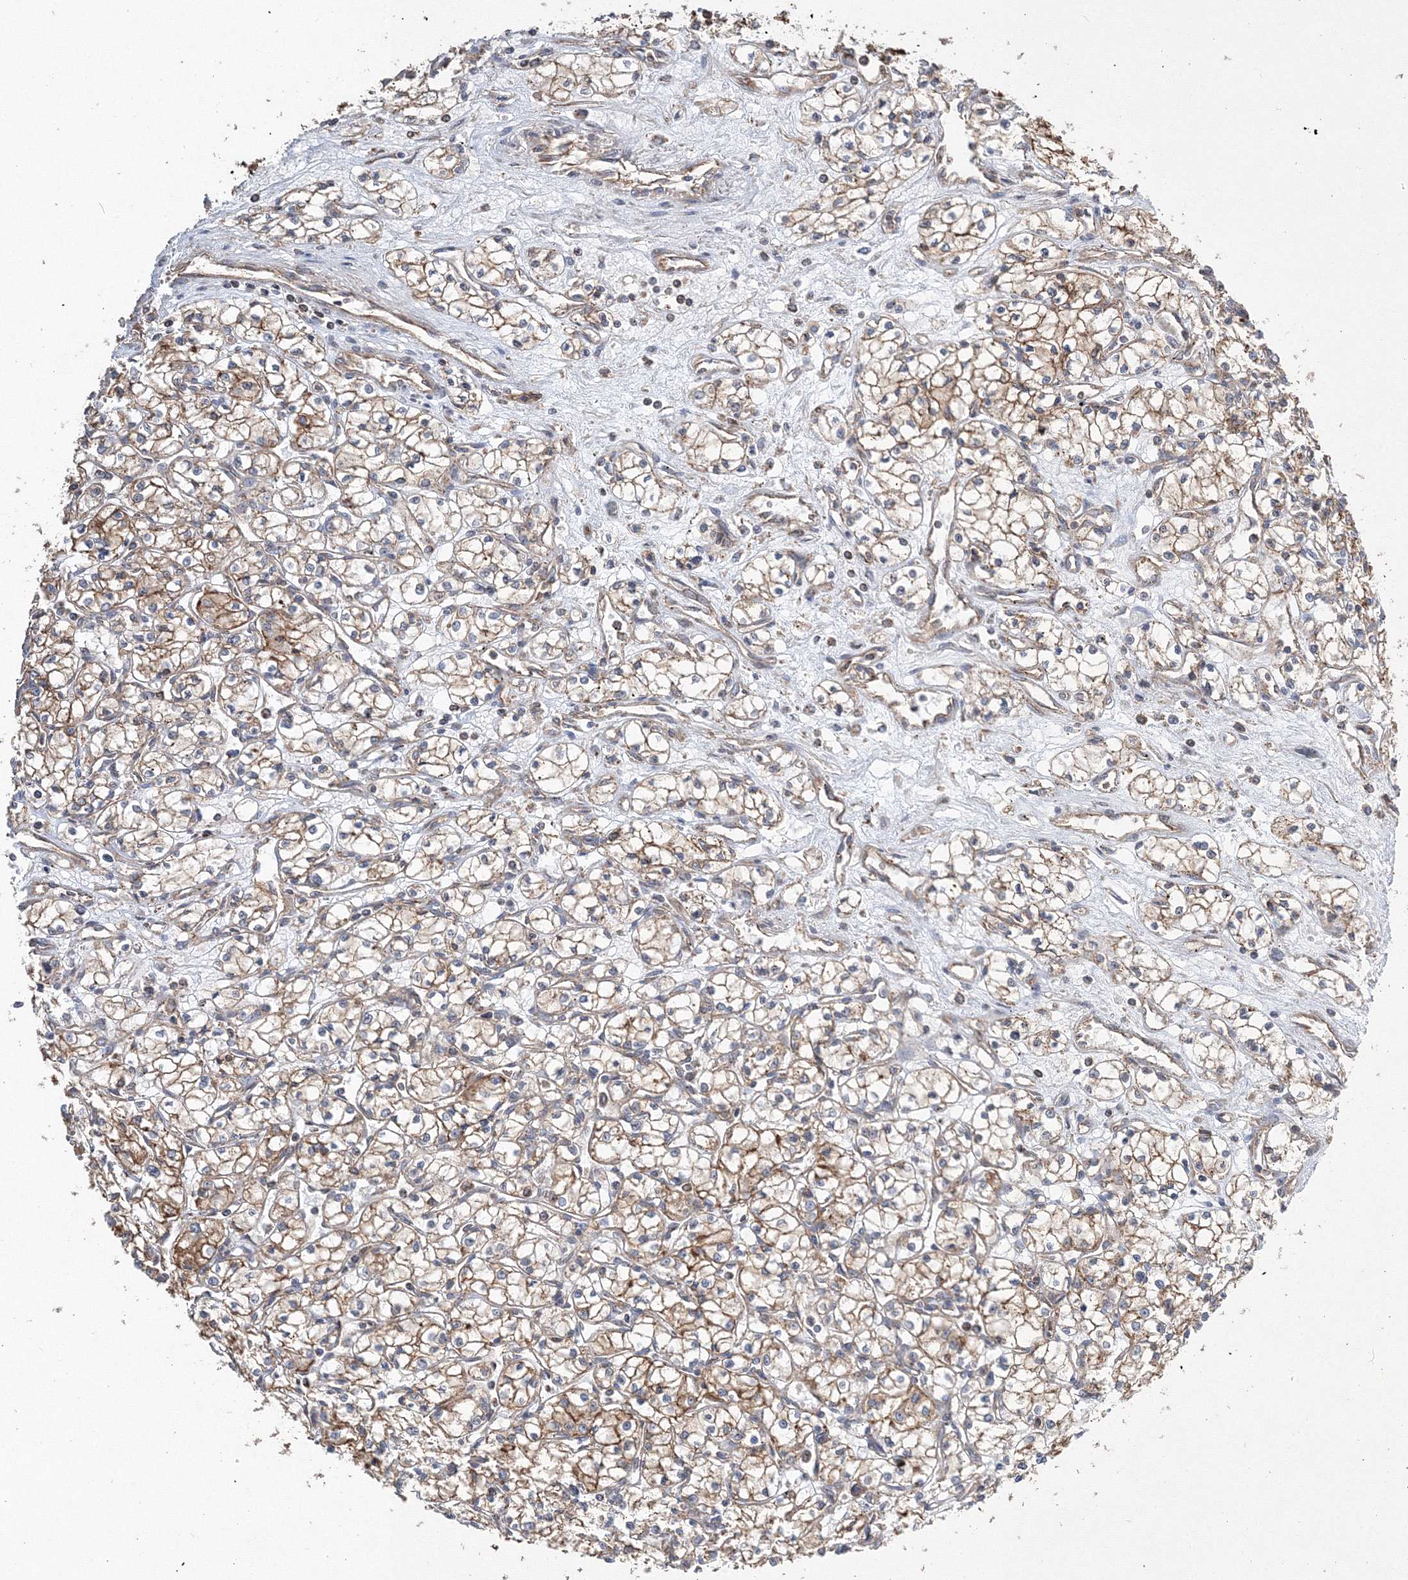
{"staining": {"intensity": "moderate", "quantity": ">75%", "location": "cytoplasmic/membranous"}, "tissue": "renal cancer", "cell_type": "Tumor cells", "image_type": "cancer", "snomed": [{"axis": "morphology", "description": "Adenocarcinoma, NOS"}, {"axis": "topography", "description": "Kidney"}], "caption": "Human renal adenocarcinoma stained with a brown dye displays moderate cytoplasmic/membranous positive expression in about >75% of tumor cells.", "gene": "AASDH", "patient": {"sex": "male", "age": 59}}